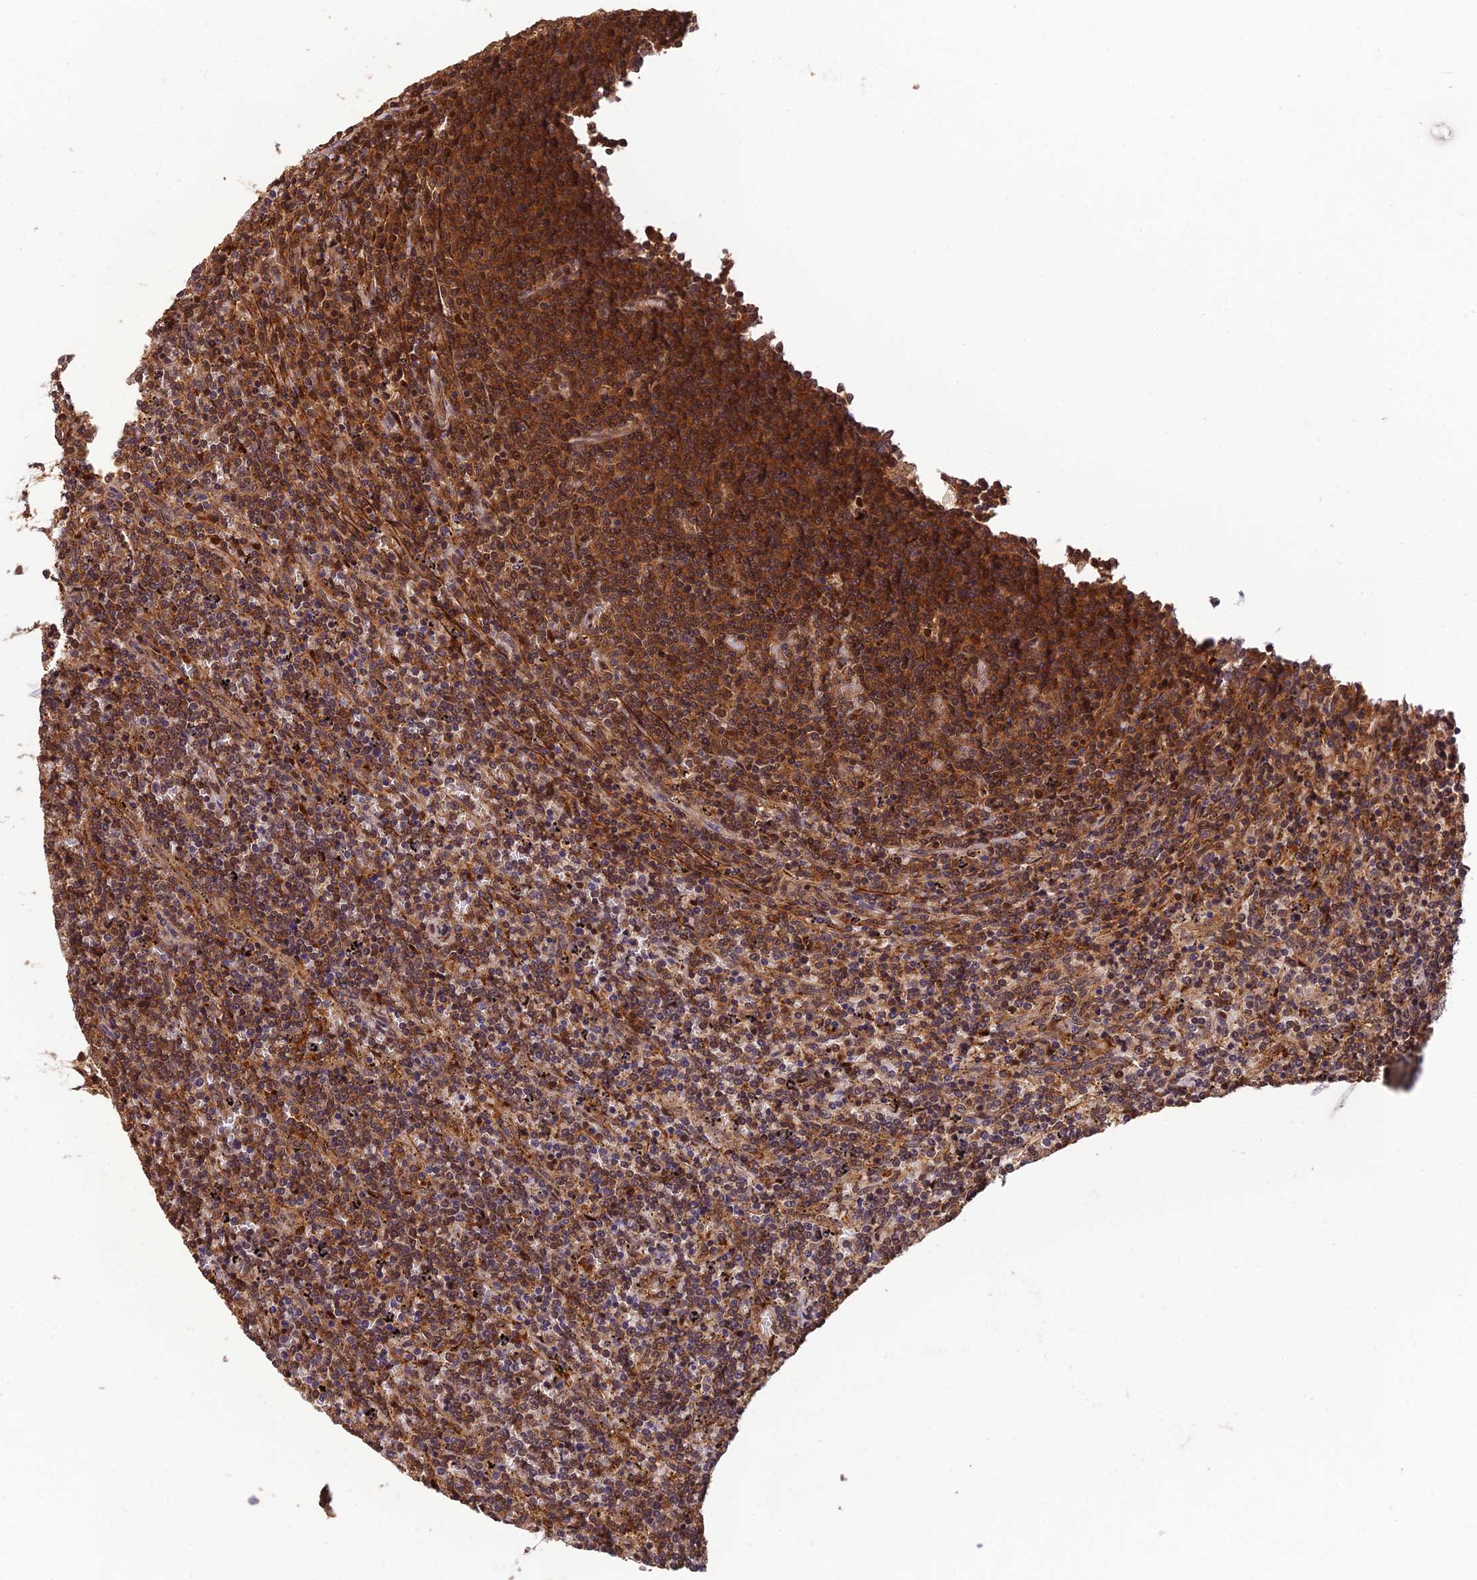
{"staining": {"intensity": "moderate", "quantity": ">75%", "location": "cytoplasmic/membranous"}, "tissue": "lymphoma", "cell_type": "Tumor cells", "image_type": "cancer", "snomed": [{"axis": "morphology", "description": "Malignant lymphoma, non-Hodgkin's type, Low grade"}, {"axis": "topography", "description": "Spleen"}], "caption": "A brown stain shows moderate cytoplasmic/membranous positivity of a protein in human lymphoma tumor cells. (DAB (3,3'-diaminobenzidine) IHC, brown staining for protein, blue staining for nuclei).", "gene": "PSMB3", "patient": {"sex": "female", "age": 50}}